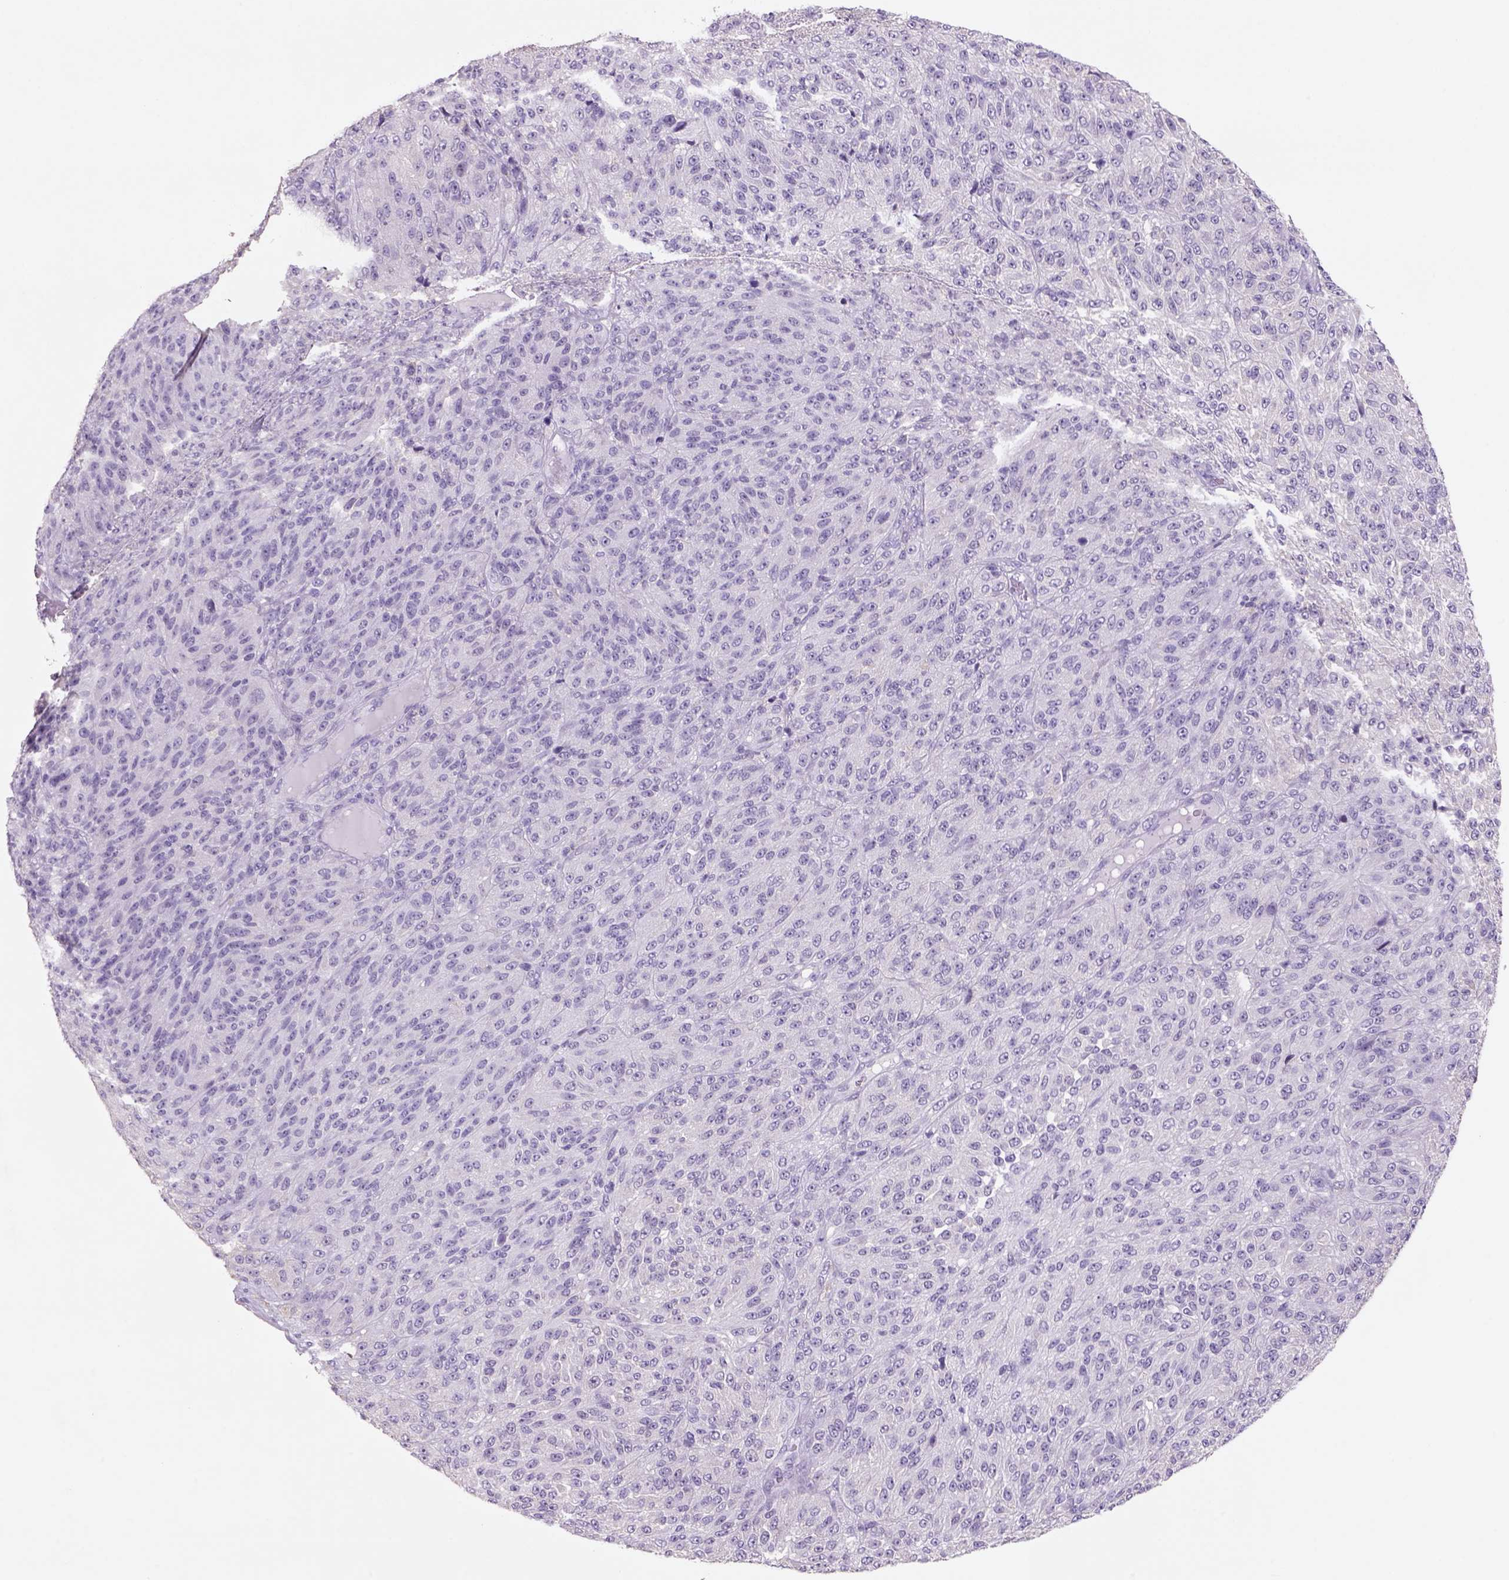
{"staining": {"intensity": "negative", "quantity": "none", "location": "none"}, "tissue": "melanoma", "cell_type": "Tumor cells", "image_type": "cancer", "snomed": [{"axis": "morphology", "description": "Malignant melanoma, Metastatic site"}, {"axis": "topography", "description": "Brain"}], "caption": "Micrograph shows no protein positivity in tumor cells of malignant melanoma (metastatic site) tissue.", "gene": "NAALAD2", "patient": {"sex": "female", "age": 56}}